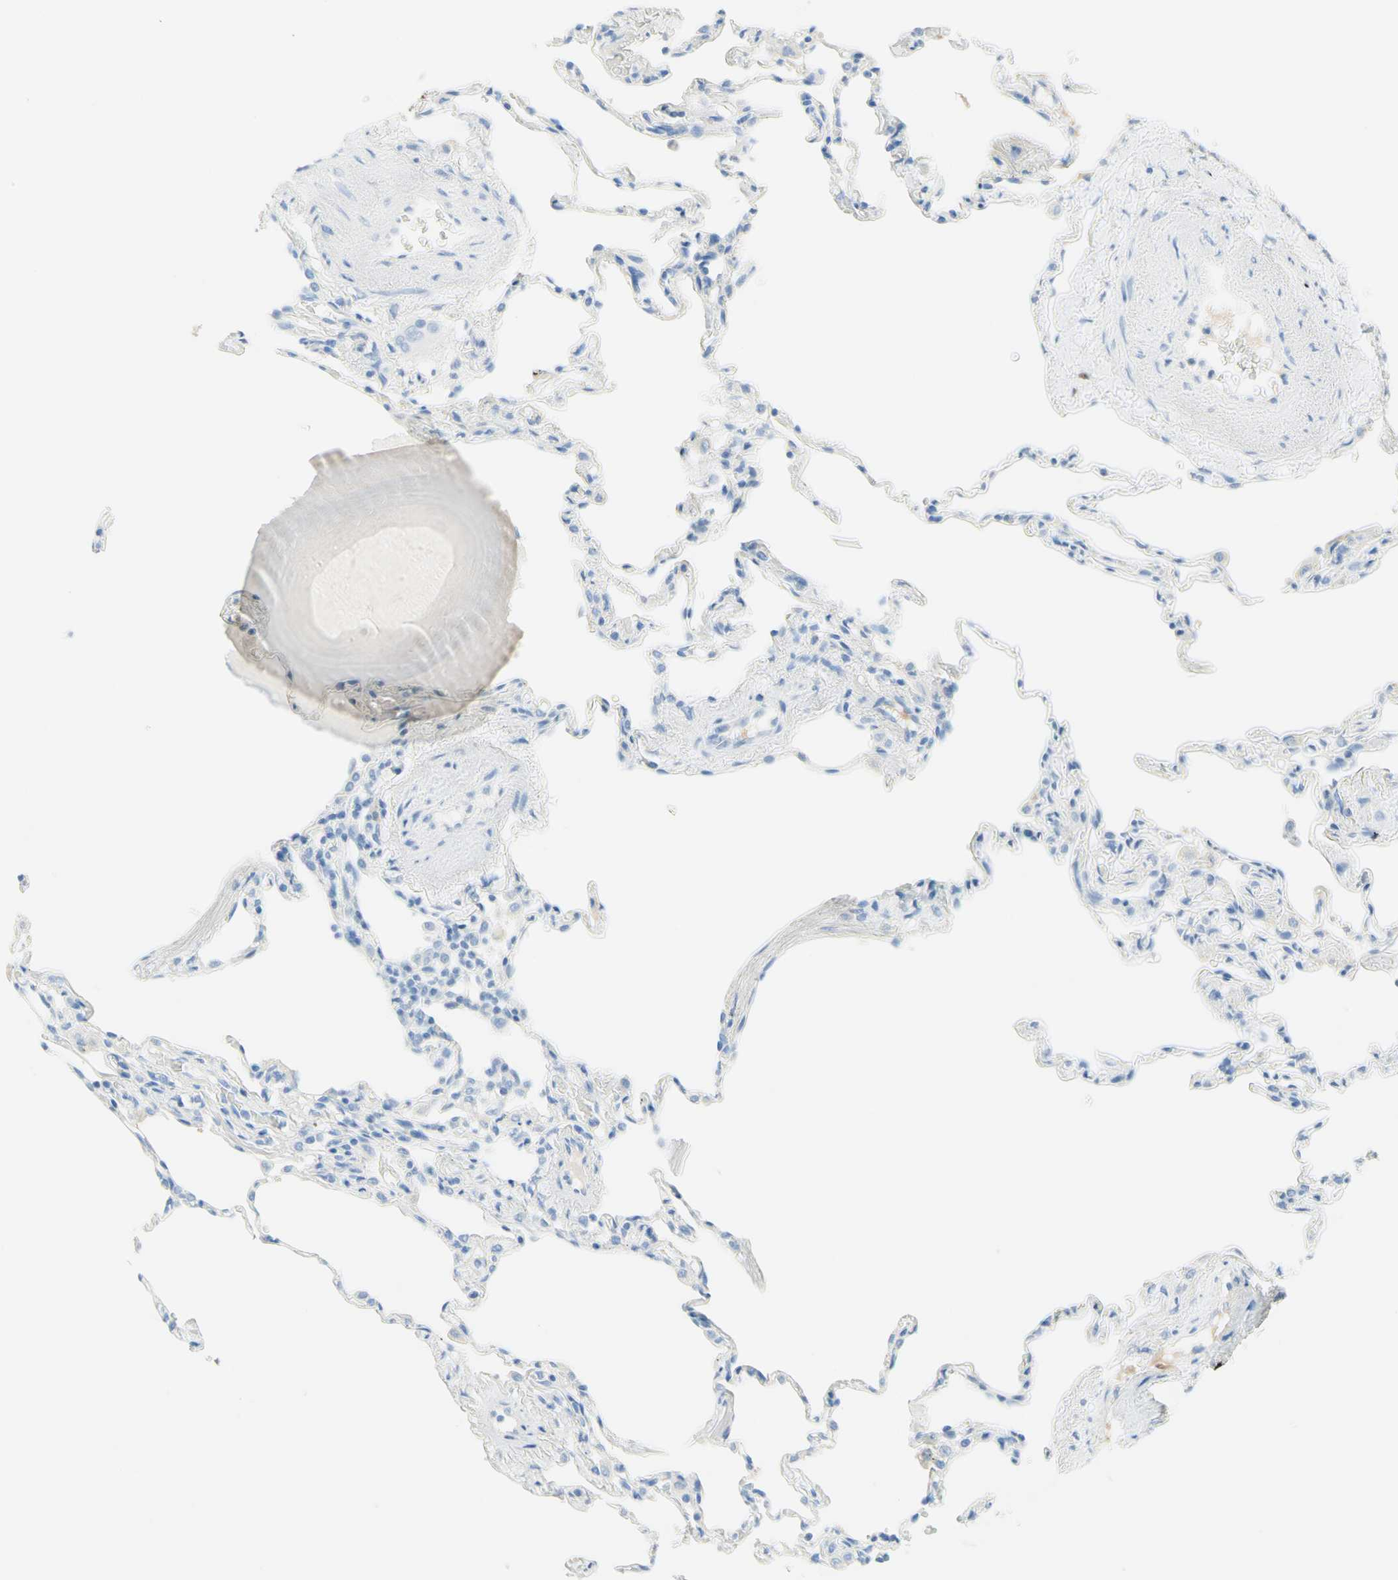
{"staining": {"intensity": "negative", "quantity": "none", "location": "none"}, "tissue": "lung", "cell_type": "Alveolar cells", "image_type": "normal", "snomed": [{"axis": "morphology", "description": "Normal tissue, NOS"}, {"axis": "topography", "description": "Lung"}], "caption": "Immunohistochemical staining of unremarkable lung demonstrates no significant positivity in alveolar cells.", "gene": "IL6ST", "patient": {"sex": "male", "age": 59}}